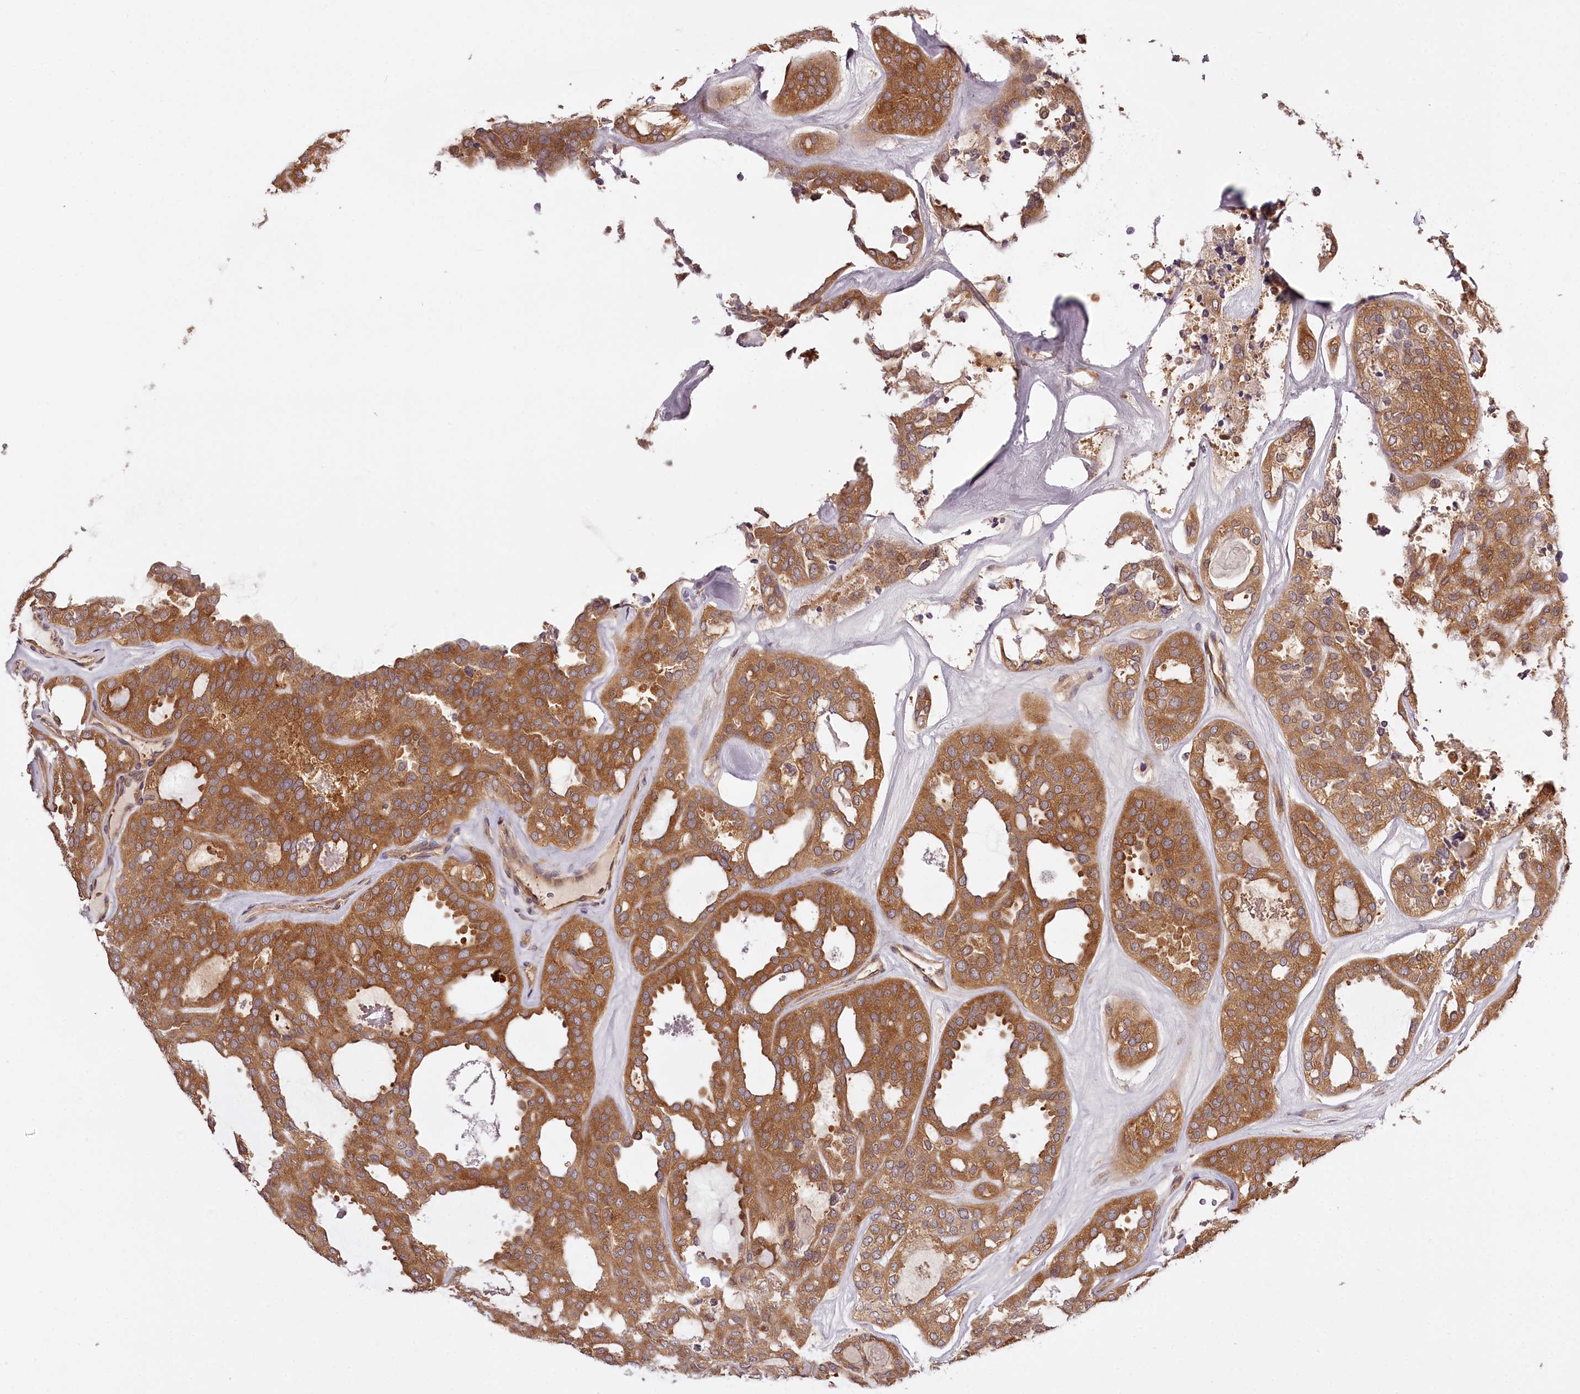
{"staining": {"intensity": "moderate", "quantity": ">75%", "location": "cytoplasmic/membranous"}, "tissue": "thyroid cancer", "cell_type": "Tumor cells", "image_type": "cancer", "snomed": [{"axis": "morphology", "description": "Follicular adenoma carcinoma, NOS"}, {"axis": "topography", "description": "Thyroid gland"}], "caption": "A brown stain highlights moderate cytoplasmic/membranous staining of a protein in thyroid cancer tumor cells.", "gene": "TARS1", "patient": {"sex": "male", "age": 75}}